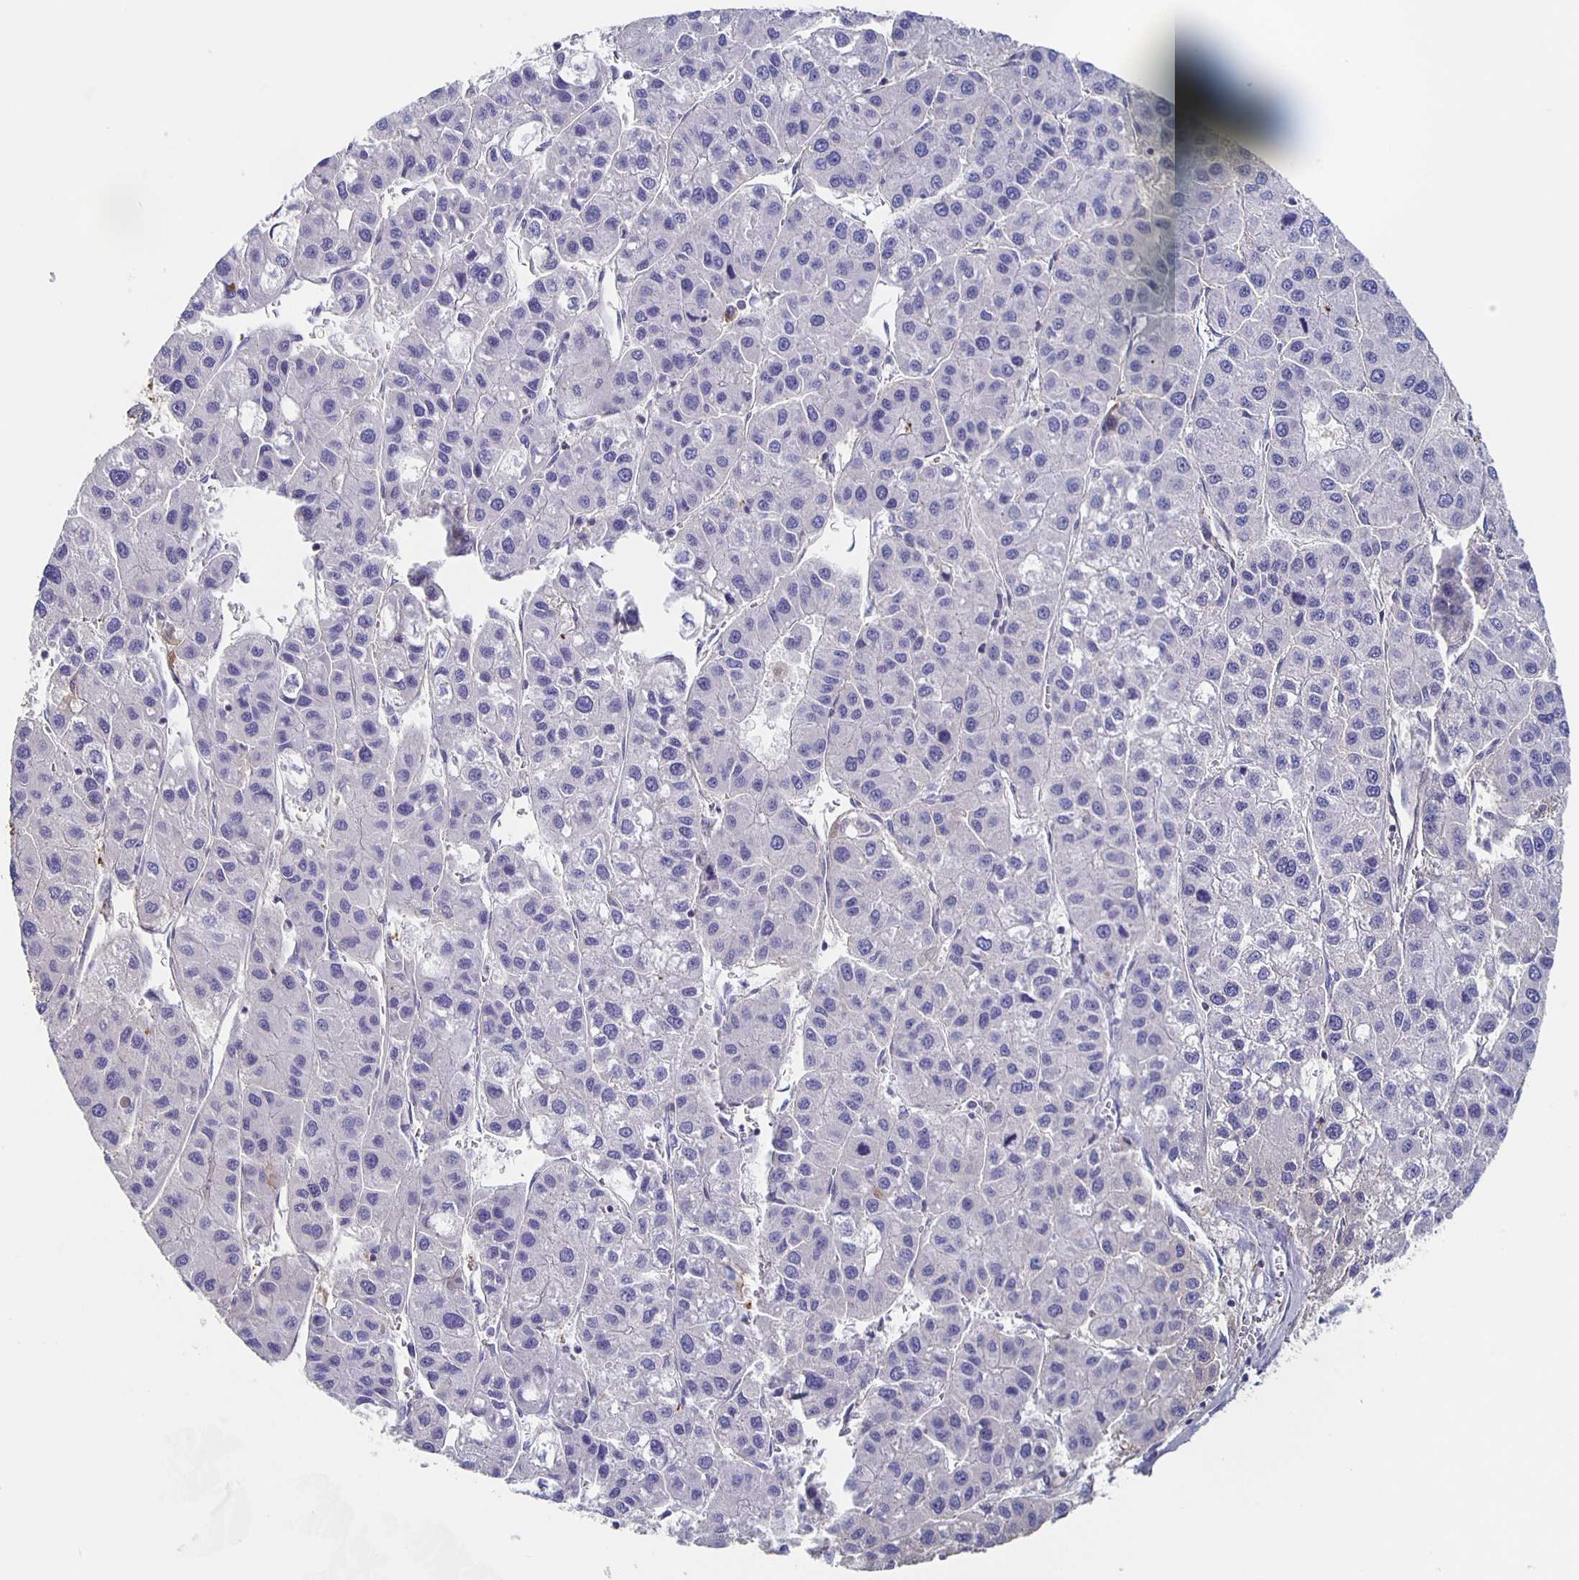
{"staining": {"intensity": "negative", "quantity": "none", "location": "none"}, "tissue": "liver cancer", "cell_type": "Tumor cells", "image_type": "cancer", "snomed": [{"axis": "morphology", "description": "Carcinoma, Hepatocellular, NOS"}, {"axis": "topography", "description": "Liver"}], "caption": "Human liver hepatocellular carcinoma stained for a protein using immunohistochemistry (IHC) exhibits no staining in tumor cells.", "gene": "FGA", "patient": {"sex": "male", "age": 73}}